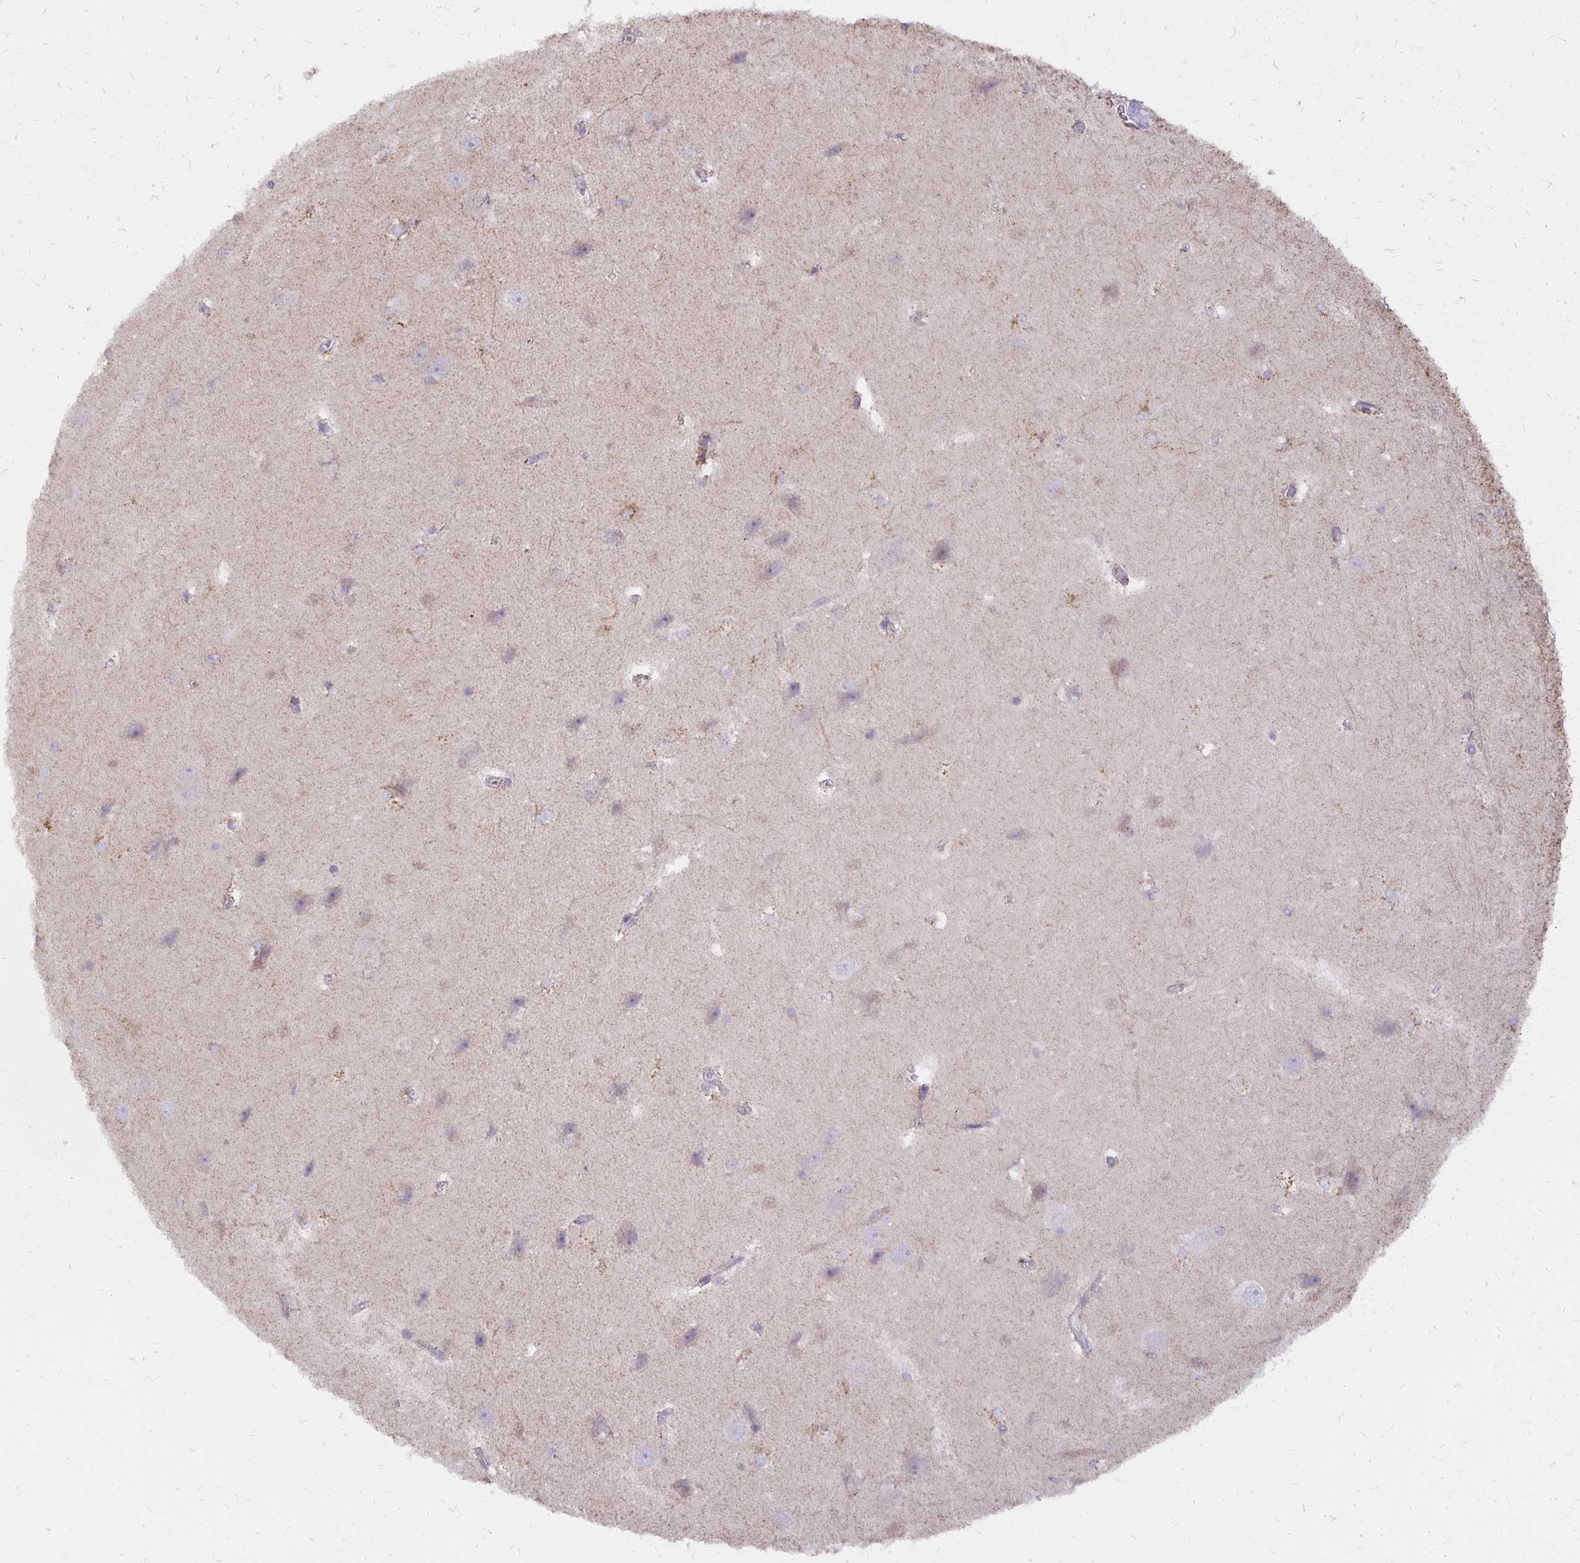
{"staining": {"intensity": "weak", "quantity": "<25%", "location": "cytoplasmic/membranous"}, "tissue": "hippocampus", "cell_type": "Glial cells", "image_type": "normal", "snomed": [{"axis": "morphology", "description": "Normal tissue, NOS"}, {"axis": "topography", "description": "Cerebral cortex"}, {"axis": "topography", "description": "Hippocampus"}], "caption": "The photomicrograph reveals no significant staining in glial cells of hippocampus. (Stains: DAB immunohistochemistry with hematoxylin counter stain, Microscopy: brightfield microscopy at high magnification).", "gene": "IER3", "patient": {"sex": "female", "age": 19}}